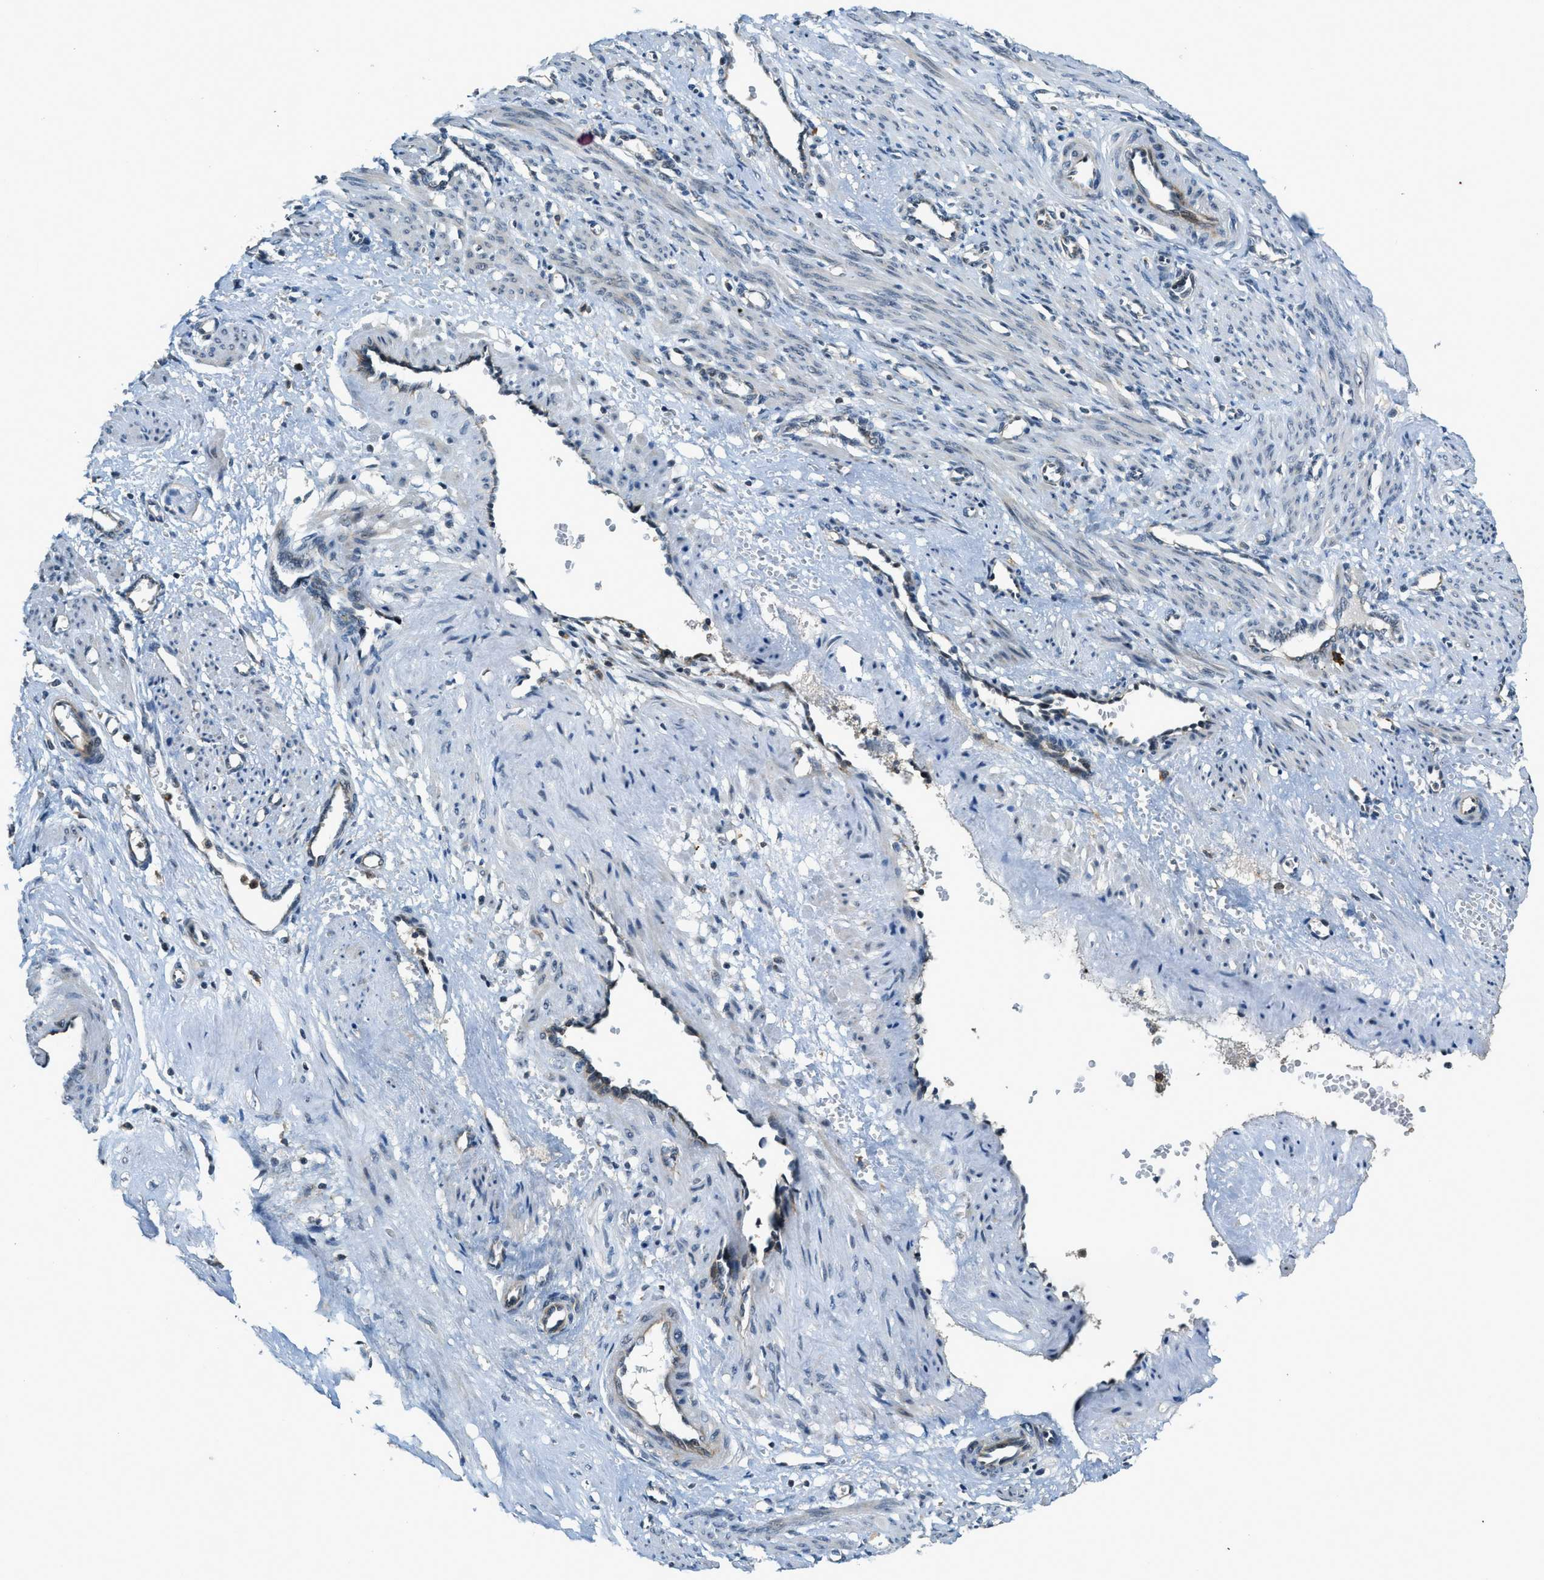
{"staining": {"intensity": "negative", "quantity": "none", "location": "none"}, "tissue": "smooth muscle", "cell_type": "Smooth muscle cells", "image_type": "normal", "snomed": [{"axis": "morphology", "description": "Normal tissue, NOS"}, {"axis": "topography", "description": "Endometrium"}], "caption": "A micrograph of smooth muscle stained for a protein displays no brown staining in smooth muscle cells.", "gene": "HERC2", "patient": {"sex": "female", "age": 33}}